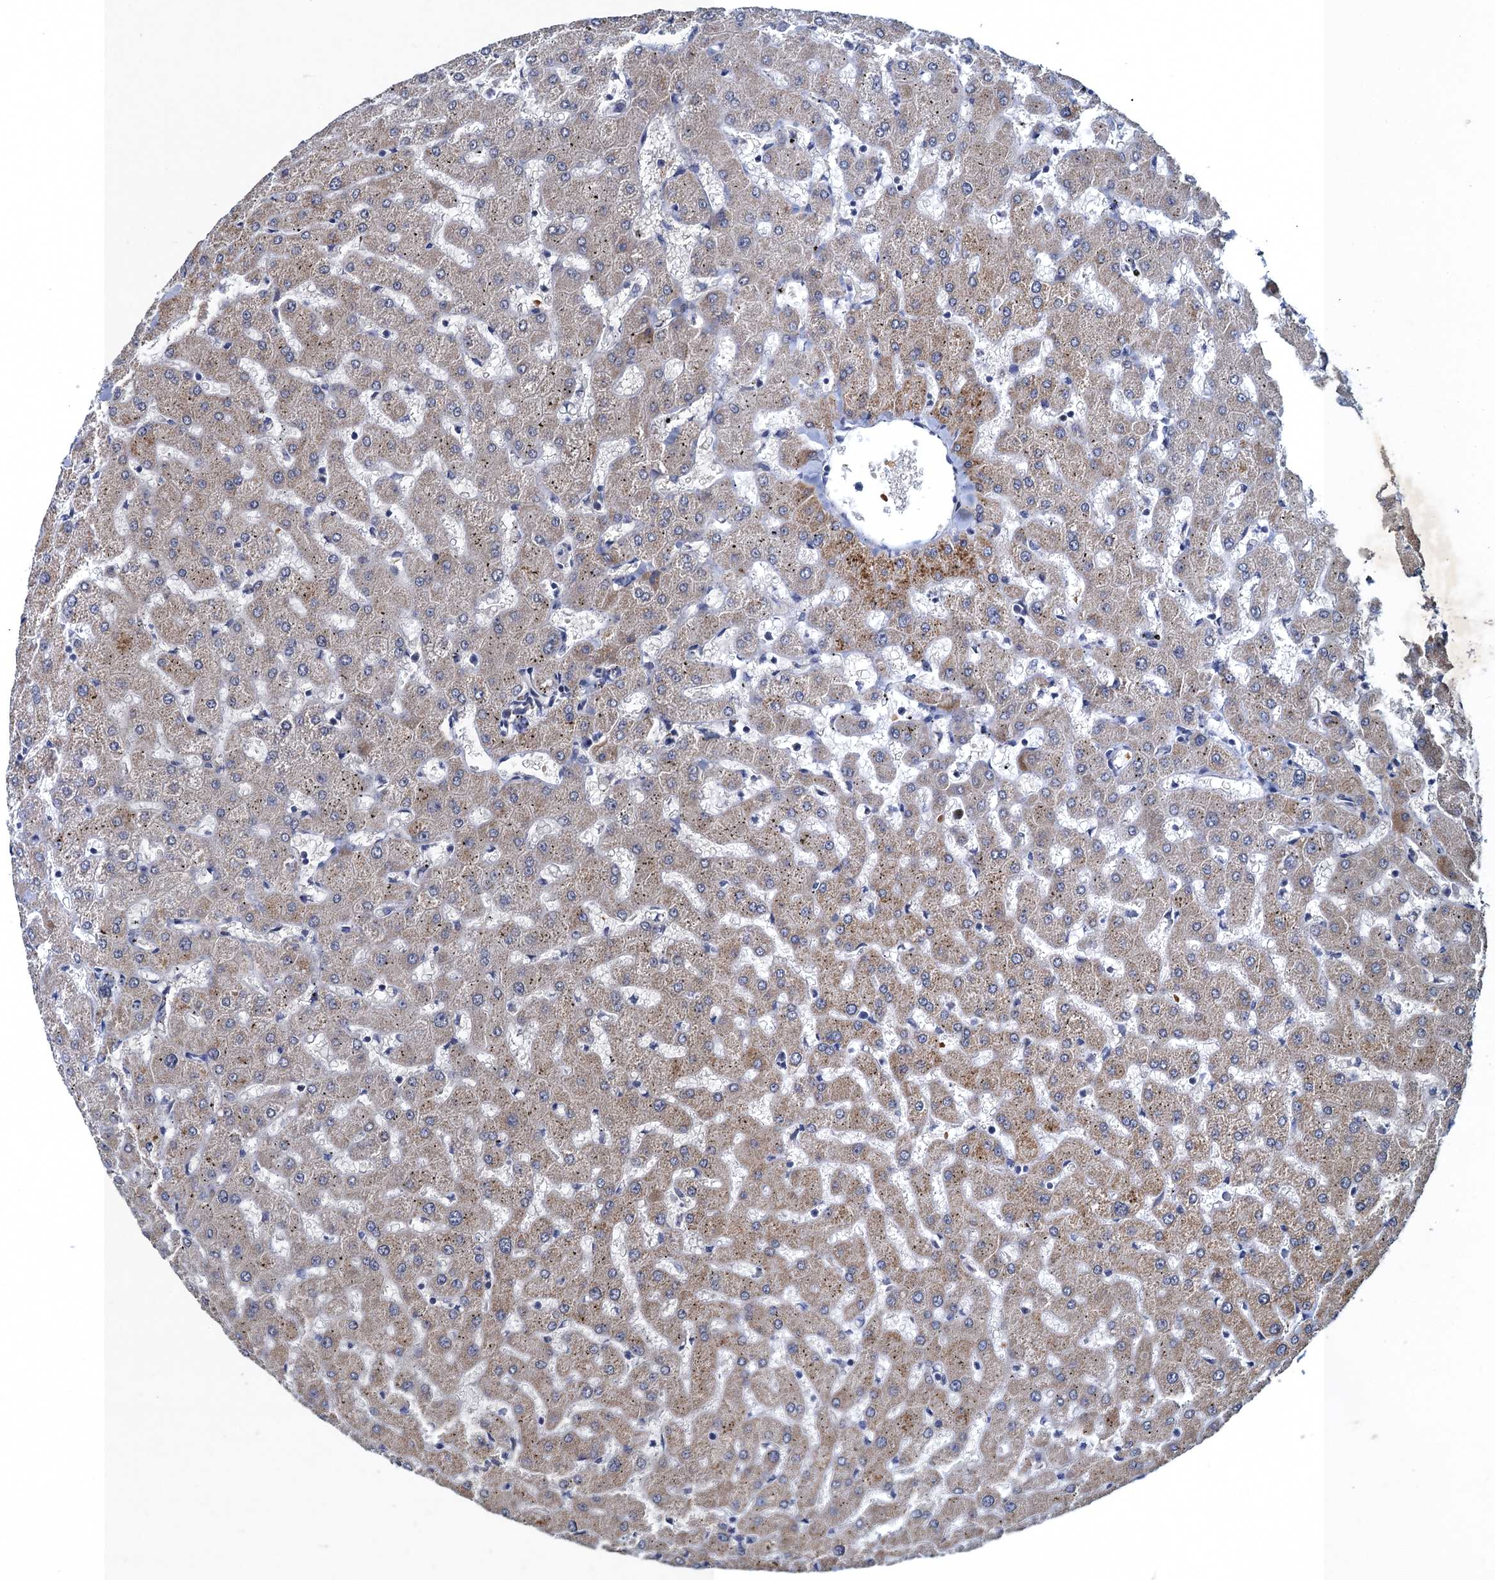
{"staining": {"intensity": "negative", "quantity": "none", "location": "none"}, "tissue": "liver", "cell_type": "Cholangiocytes", "image_type": "normal", "snomed": [{"axis": "morphology", "description": "Normal tissue, NOS"}, {"axis": "topography", "description": "Liver"}], "caption": "IHC micrograph of unremarkable liver: human liver stained with DAB reveals no significant protein staining in cholangiocytes. (Brightfield microscopy of DAB IHC at high magnification).", "gene": "ATOSA", "patient": {"sex": "female", "age": 63}}